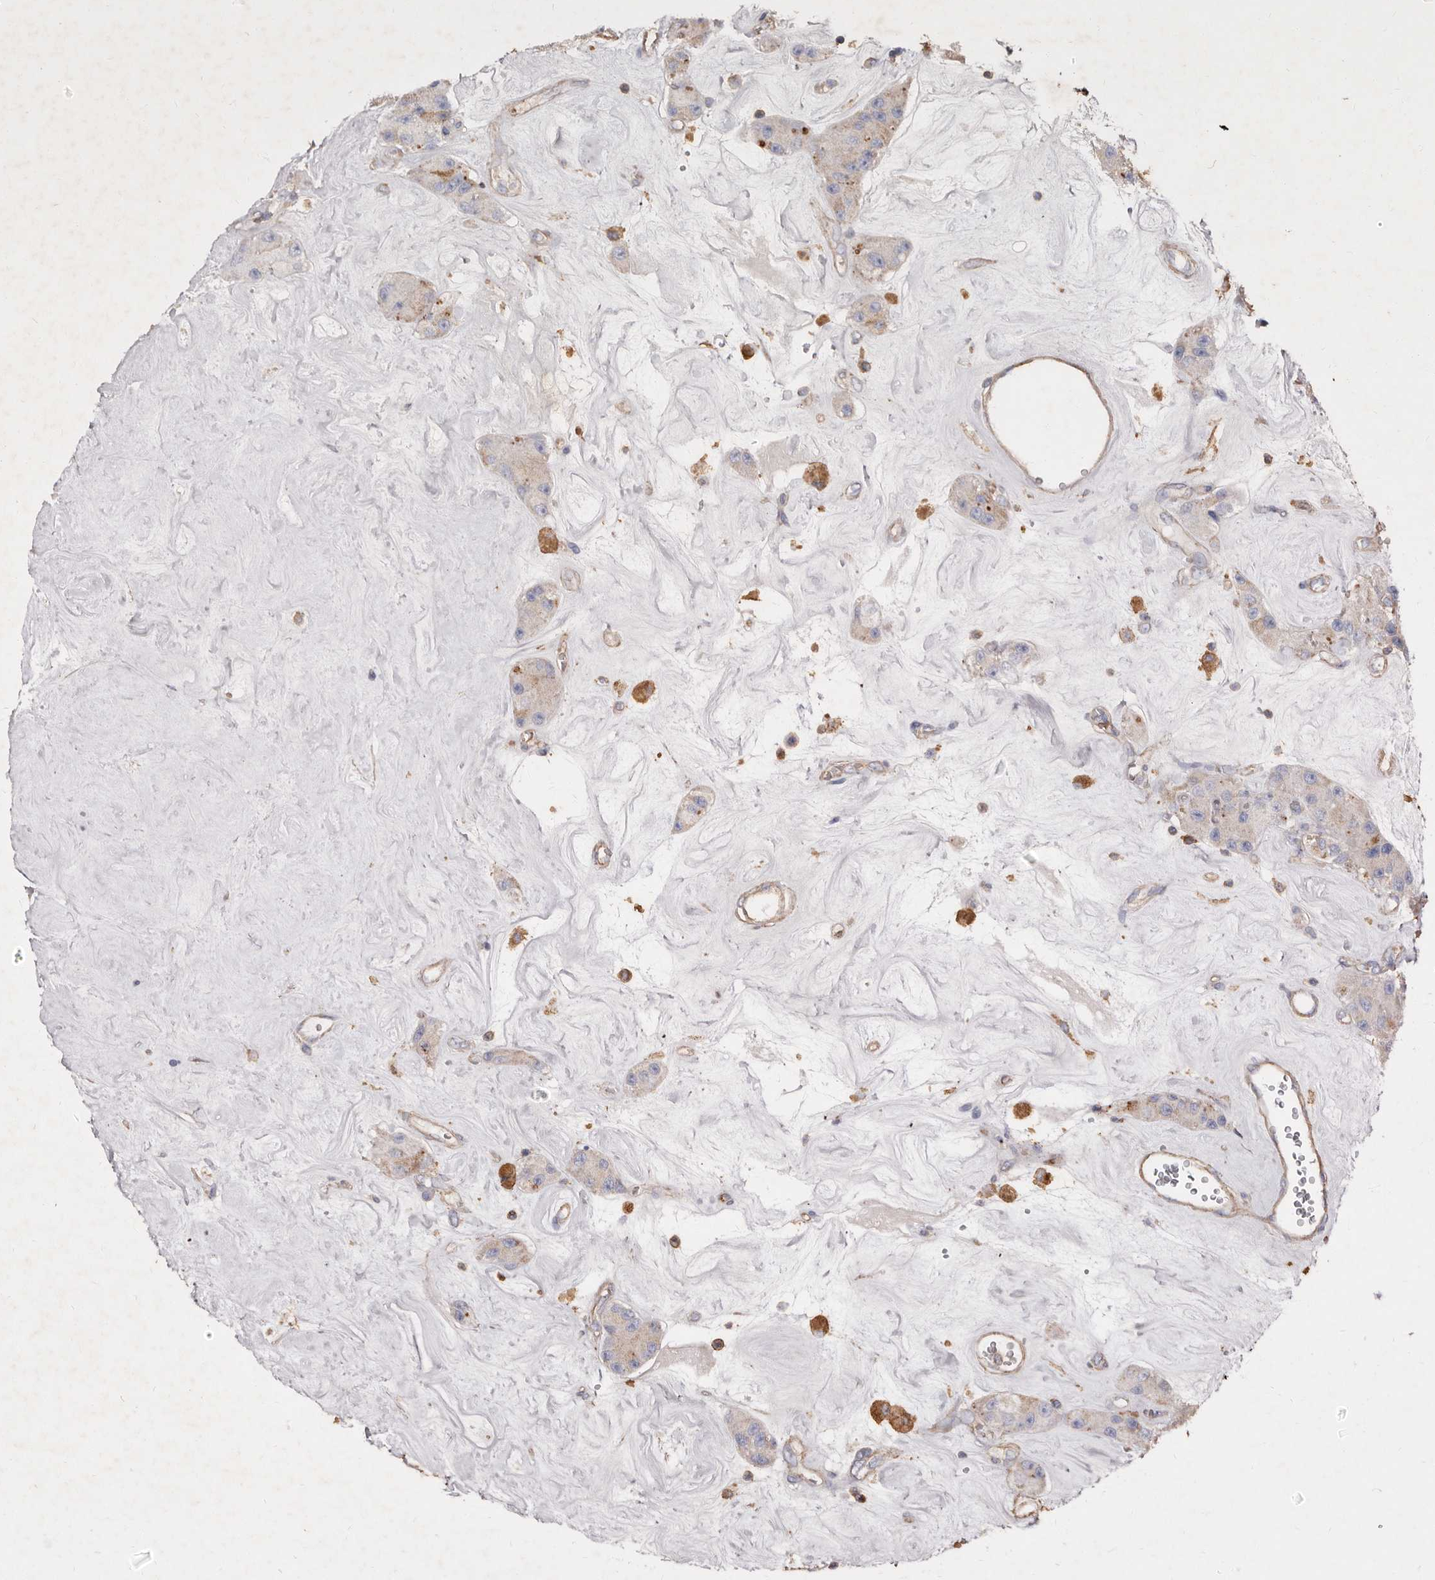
{"staining": {"intensity": "weak", "quantity": "<25%", "location": "cytoplasmic/membranous"}, "tissue": "carcinoid", "cell_type": "Tumor cells", "image_type": "cancer", "snomed": [{"axis": "morphology", "description": "Carcinoid, malignant, NOS"}, {"axis": "topography", "description": "Pancreas"}], "caption": "This is an immunohistochemistry photomicrograph of malignant carcinoid. There is no positivity in tumor cells.", "gene": "COQ8B", "patient": {"sex": "male", "age": 41}}